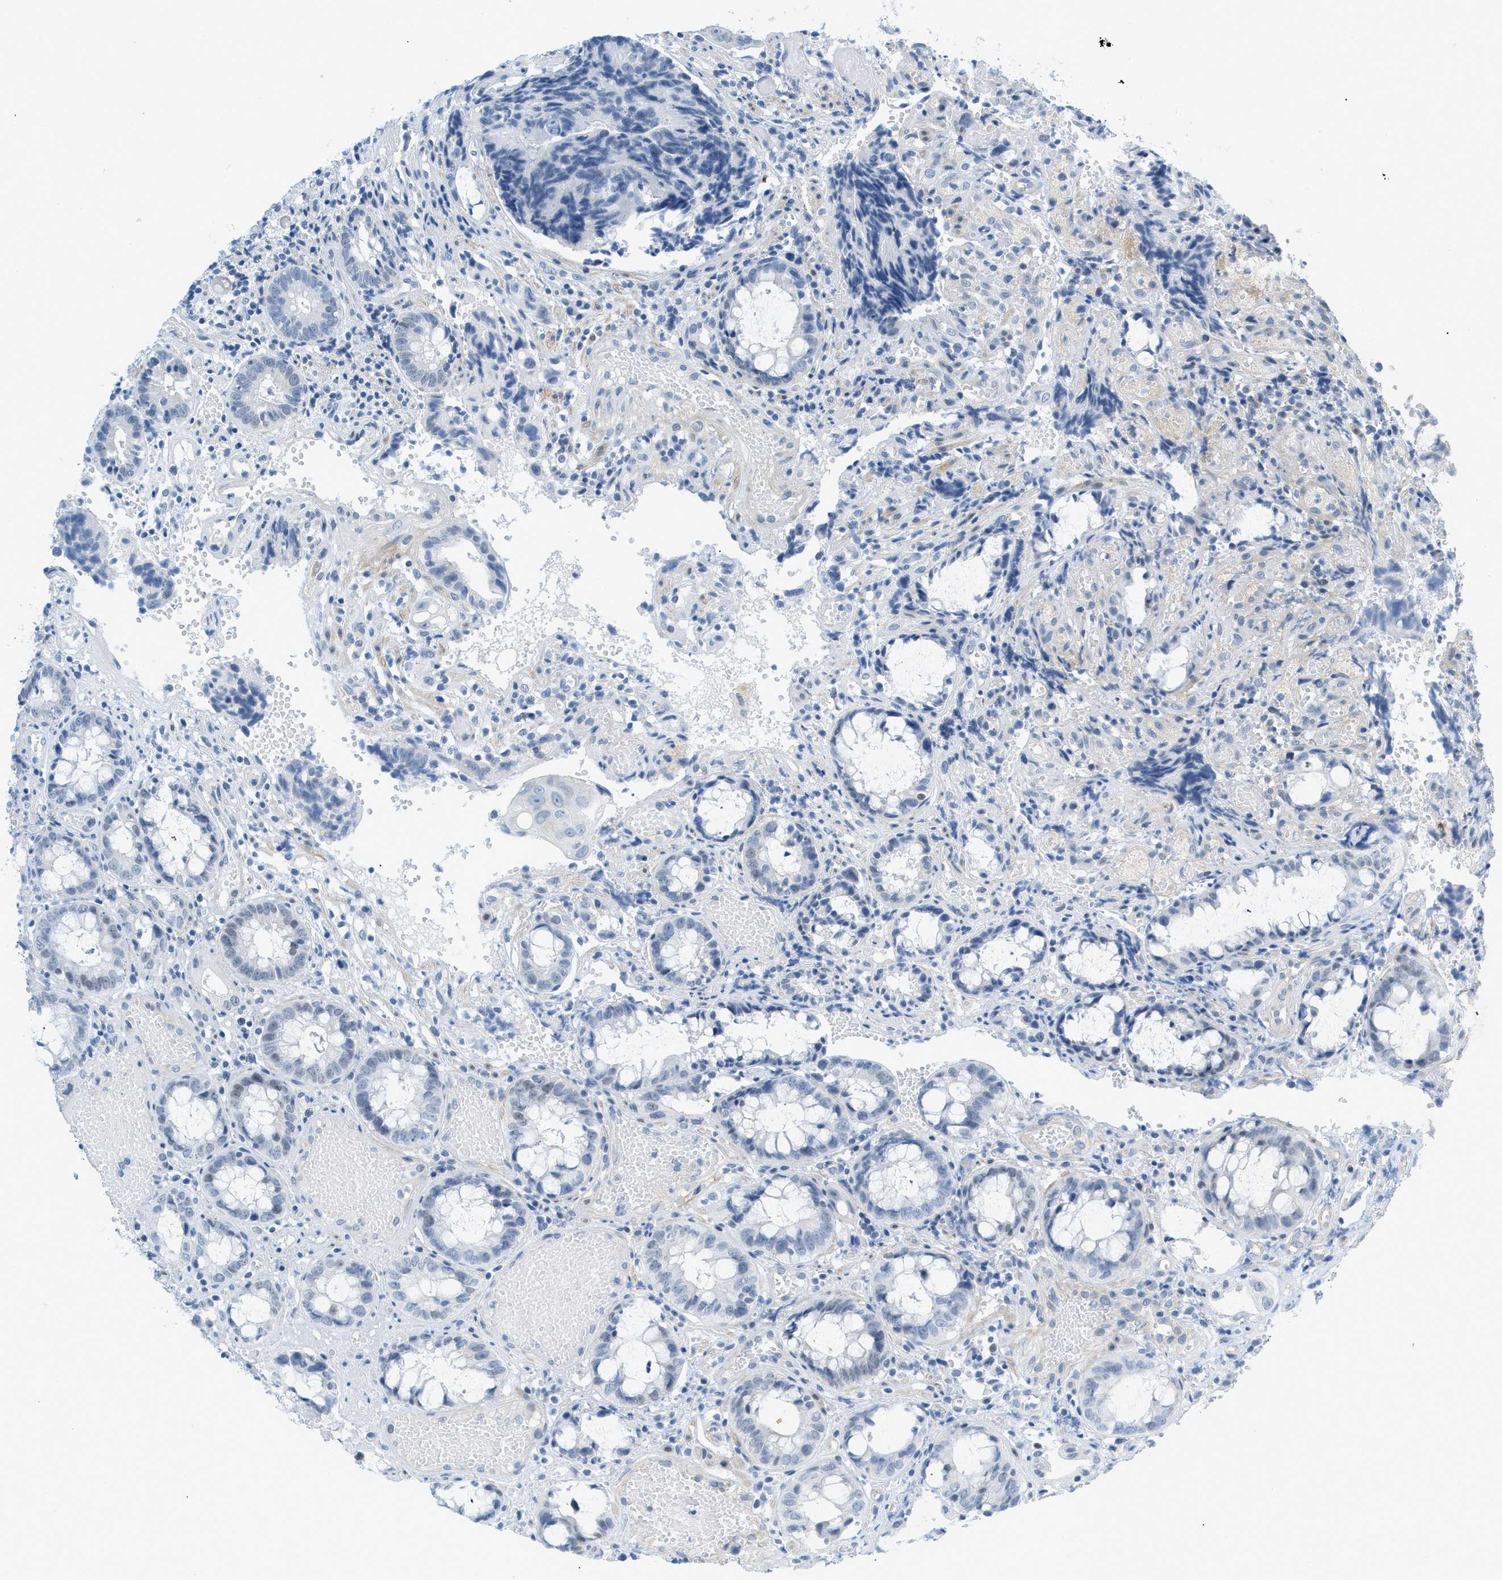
{"staining": {"intensity": "negative", "quantity": "none", "location": "none"}, "tissue": "colorectal cancer", "cell_type": "Tumor cells", "image_type": "cancer", "snomed": [{"axis": "morphology", "description": "Adenocarcinoma, NOS"}, {"axis": "topography", "description": "Colon"}], "caption": "This is an immunohistochemistry (IHC) histopathology image of human colorectal cancer. There is no expression in tumor cells.", "gene": "HLTF", "patient": {"sex": "female", "age": 57}}